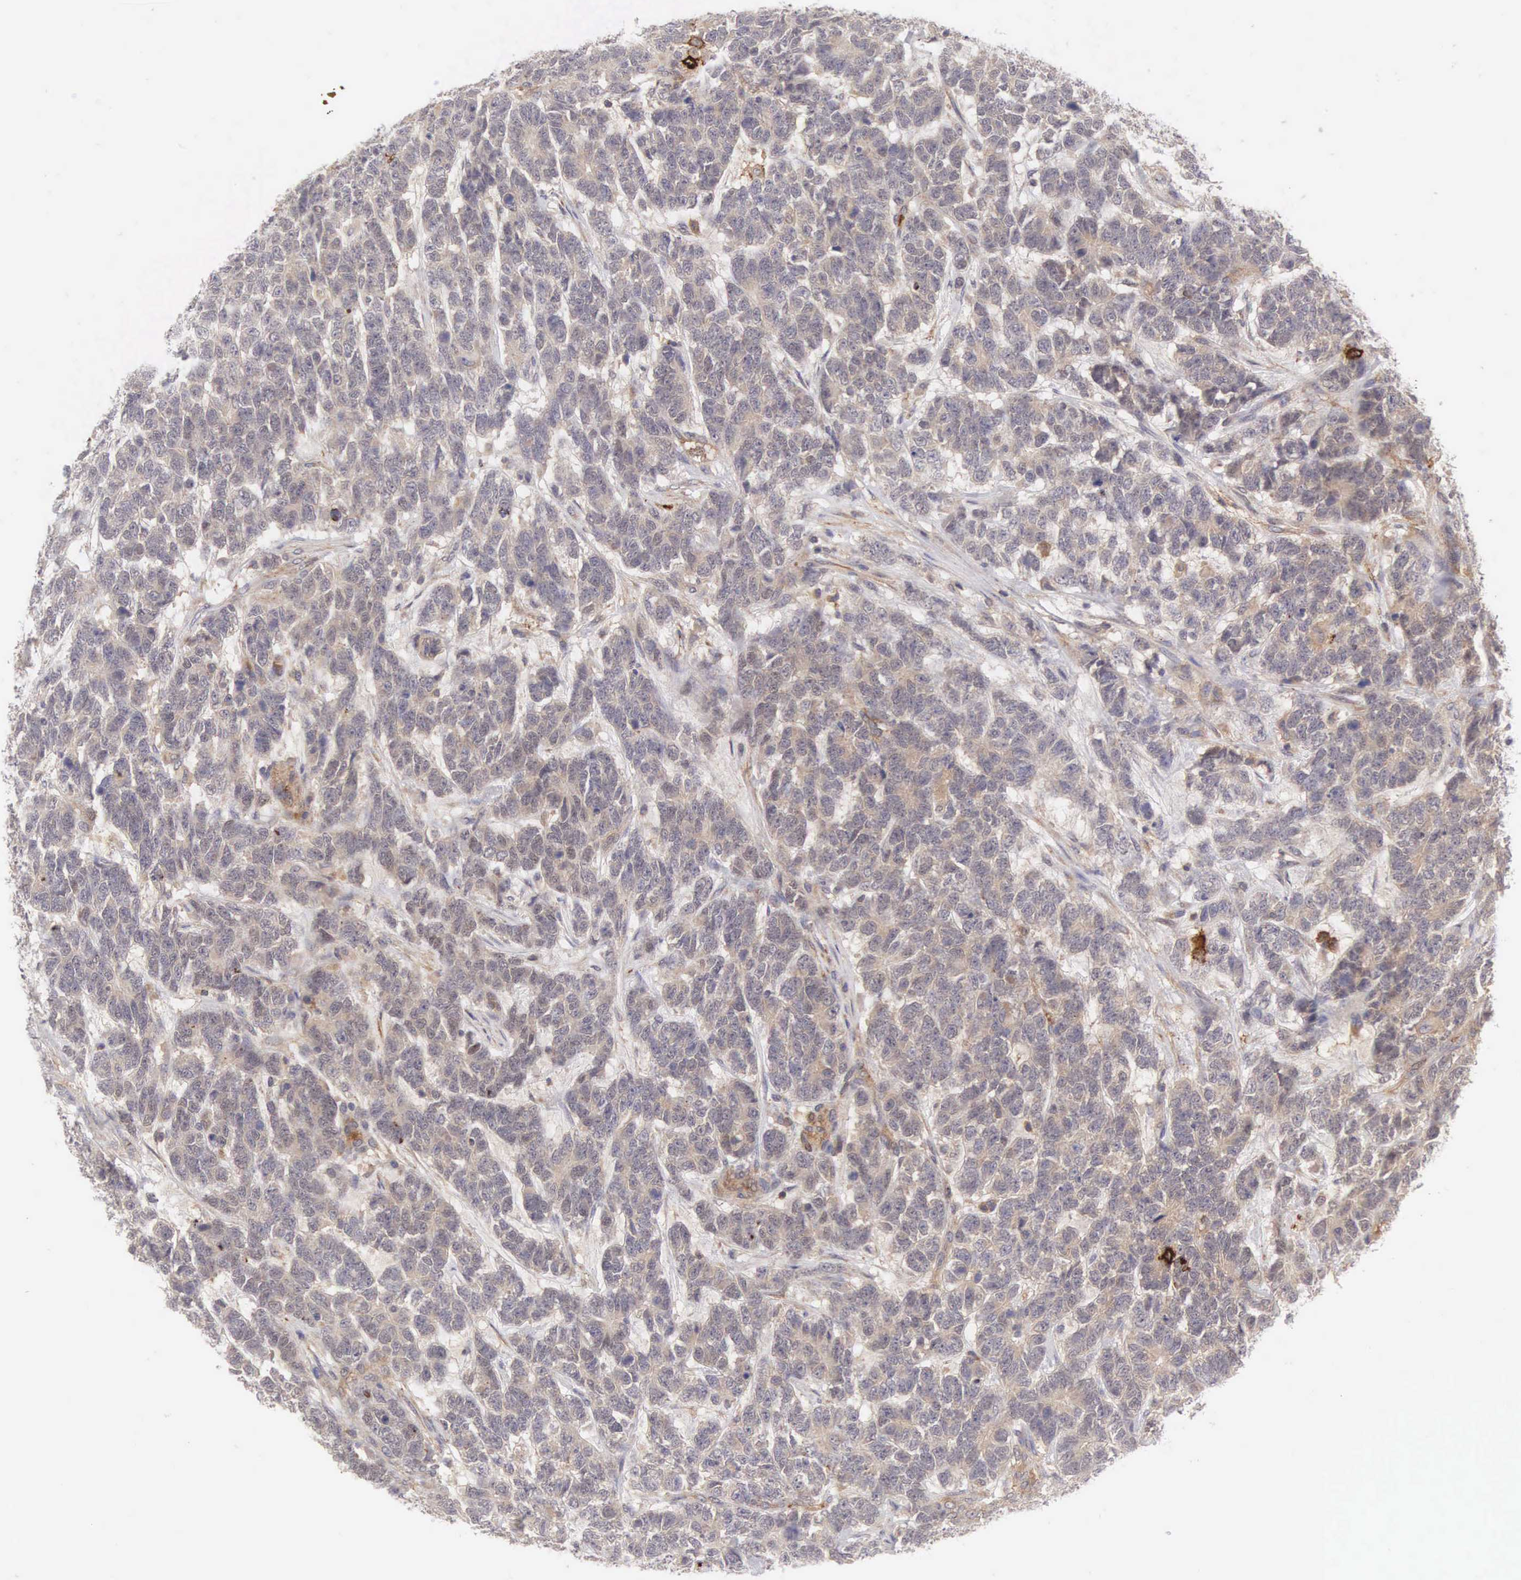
{"staining": {"intensity": "weak", "quantity": ">75%", "location": "cytoplasmic/membranous"}, "tissue": "testis cancer", "cell_type": "Tumor cells", "image_type": "cancer", "snomed": [{"axis": "morphology", "description": "Carcinoma, Embryonal, NOS"}, {"axis": "topography", "description": "Testis"}], "caption": "Immunohistochemistry histopathology image of neoplastic tissue: human testis embryonal carcinoma stained using IHC reveals low levels of weak protein expression localized specifically in the cytoplasmic/membranous of tumor cells, appearing as a cytoplasmic/membranous brown color.", "gene": "CD1A", "patient": {"sex": "male", "age": 26}}